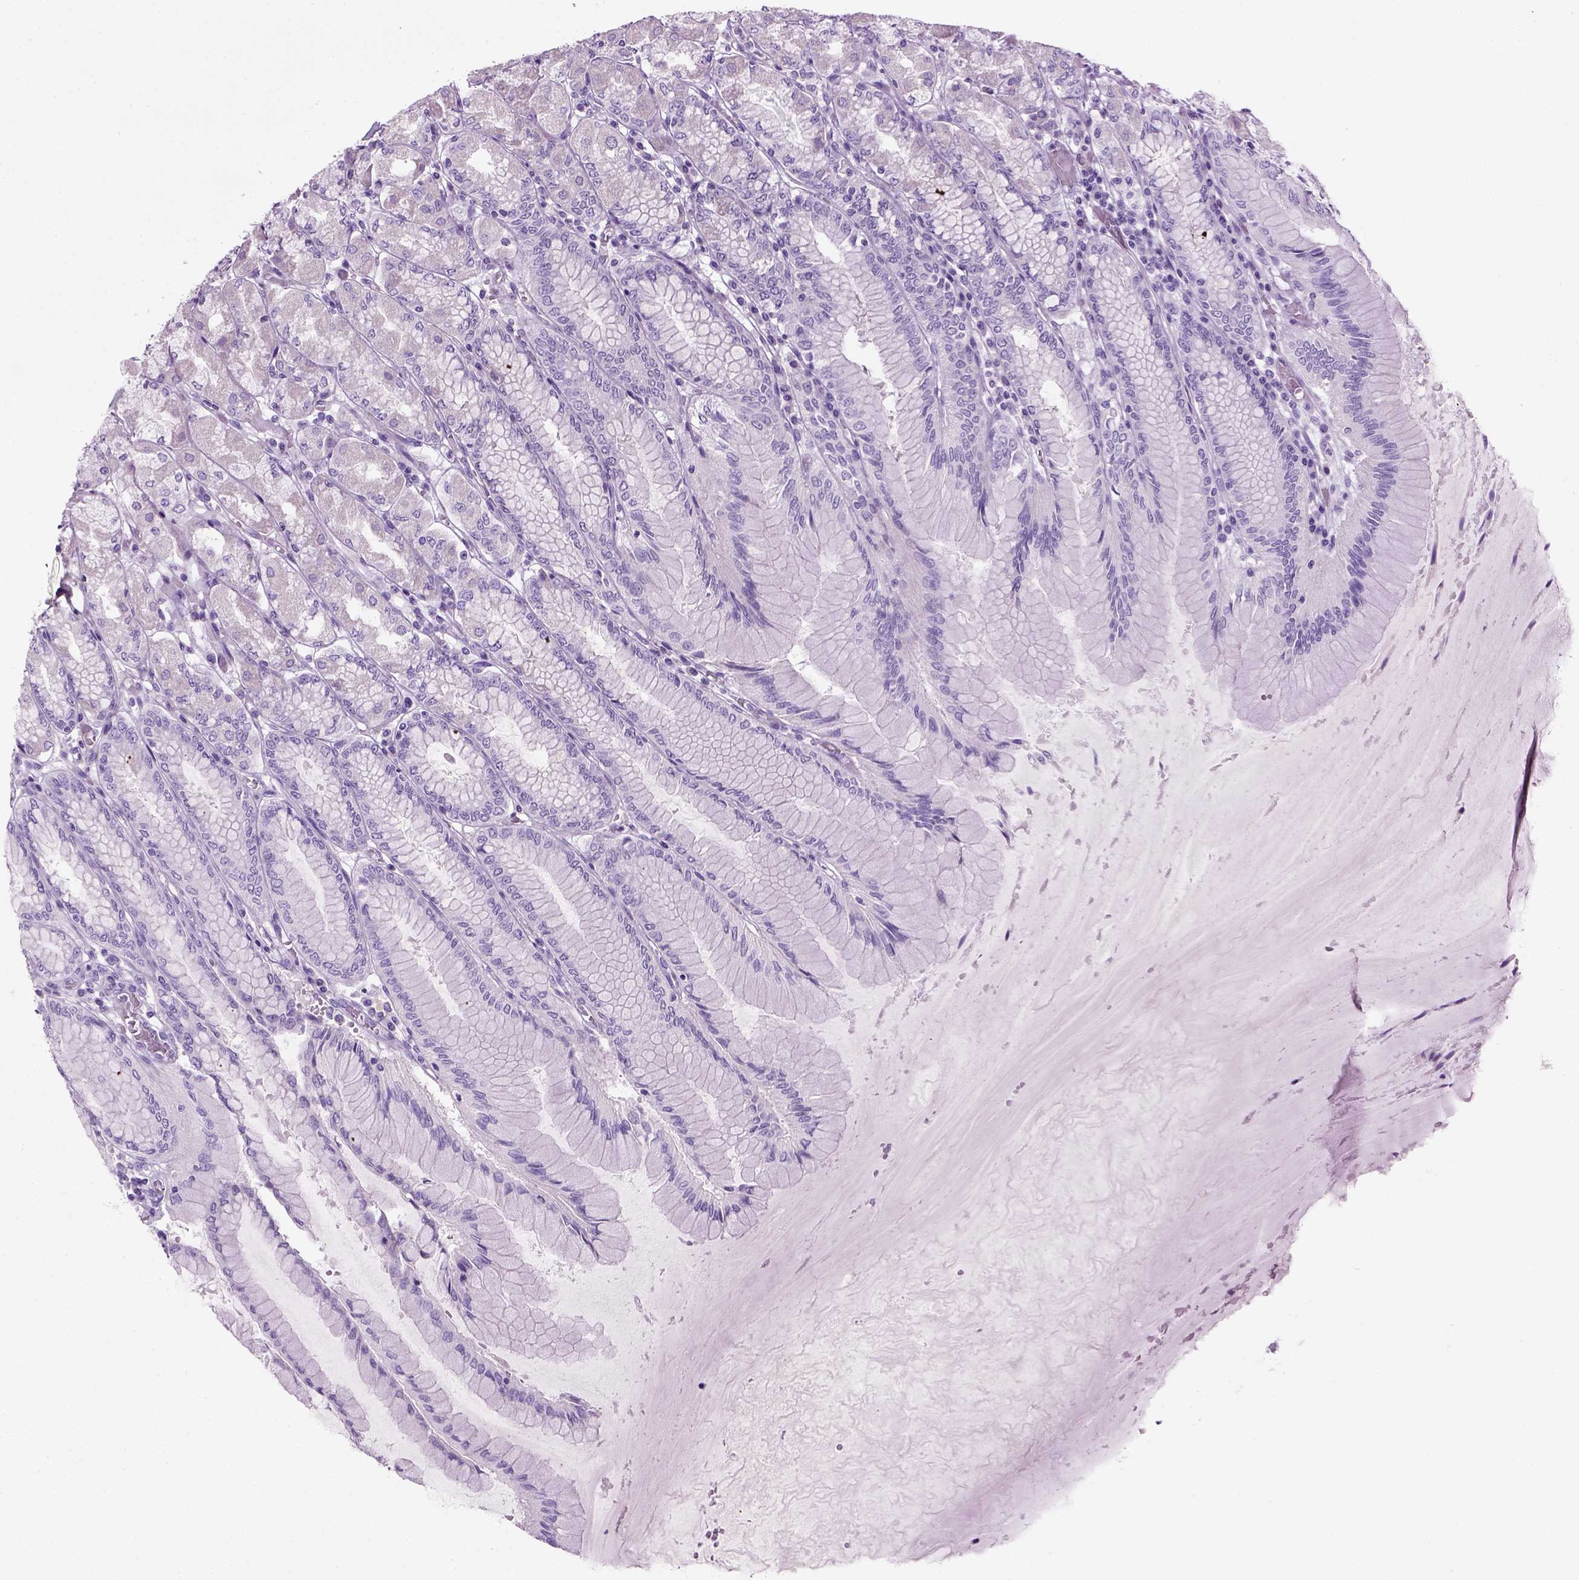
{"staining": {"intensity": "negative", "quantity": "none", "location": "none"}, "tissue": "stomach", "cell_type": "Glandular cells", "image_type": "normal", "snomed": [{"axis": "morphology", "description": "Normal tissue, NOS"}, {"axis": "topography", "description": "Stomach, upper"}], "caption": "Immunohistochemical staining of normal stomach exhibits no significant positivity in glandular cells. The staining was performed using DAB to visualize the protein expression in brown, while the nuclei were stained in blue with hematoxylin (Magnification: 20x).", "gene": "GABRB2", "patient": {"sex": "male", "age": 69}}